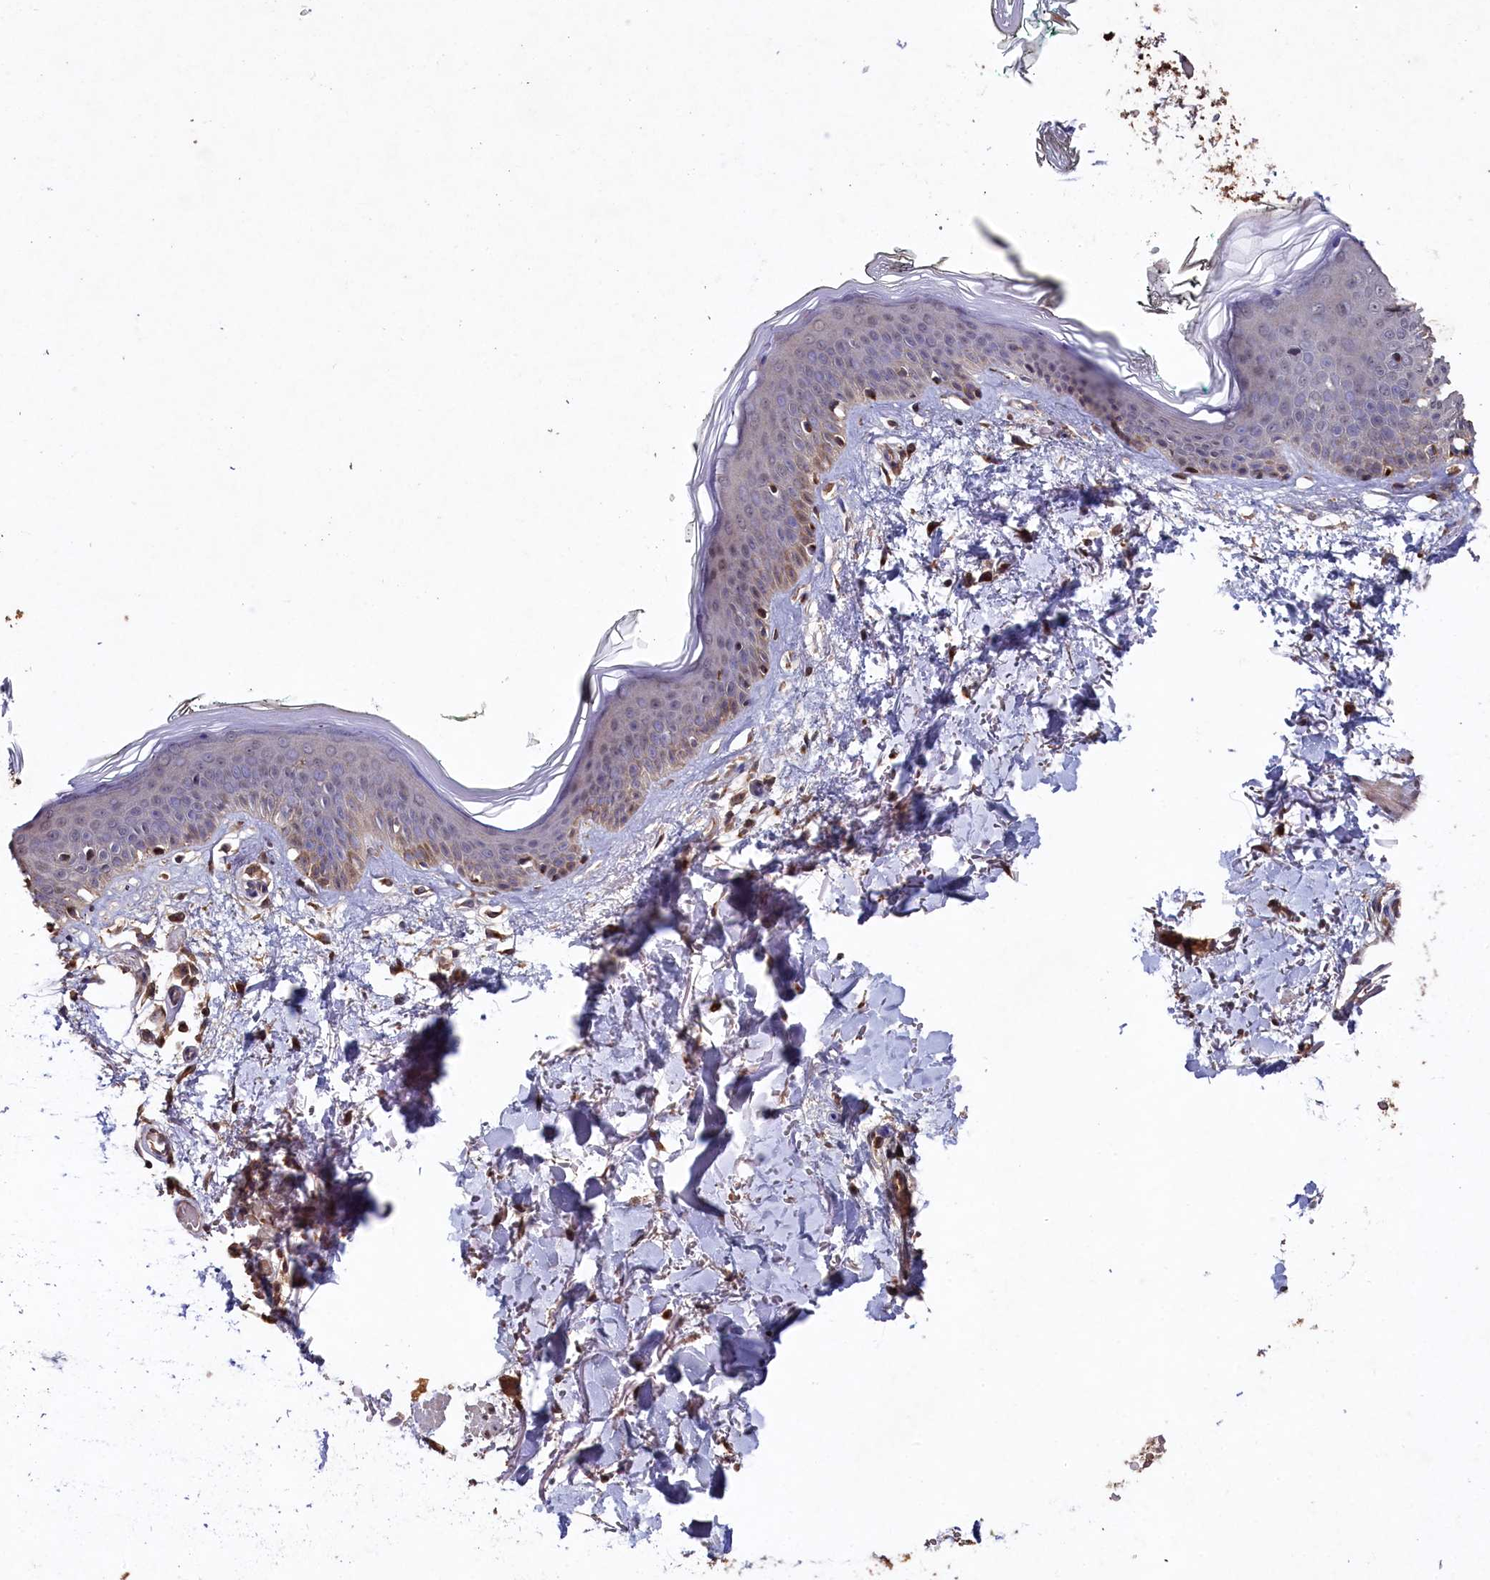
{"staining": {"intensity": "weak", "quantity": "25%-75%", "location": "cytoplasmic/membranous"}, "tissue": "skin", "cell_type": "Fibroblasts", "image_type": "normal", "snomed": [{"axis": "morphology", "description": "Normal tissue, NOS"}, {"axis": "topography", "description": "Skin"}], "caption": "High-magnification brightfield microscopy of unremarkable skin stained with DAB (brown) and counterstained with hematoxylin (blue). fibroblasts exhibit weak cytoplasmic/membranous expression is identified in about25%-75% of cells.", "gene": "NAA60", "patient": {"sex": "male", "age": 62}}